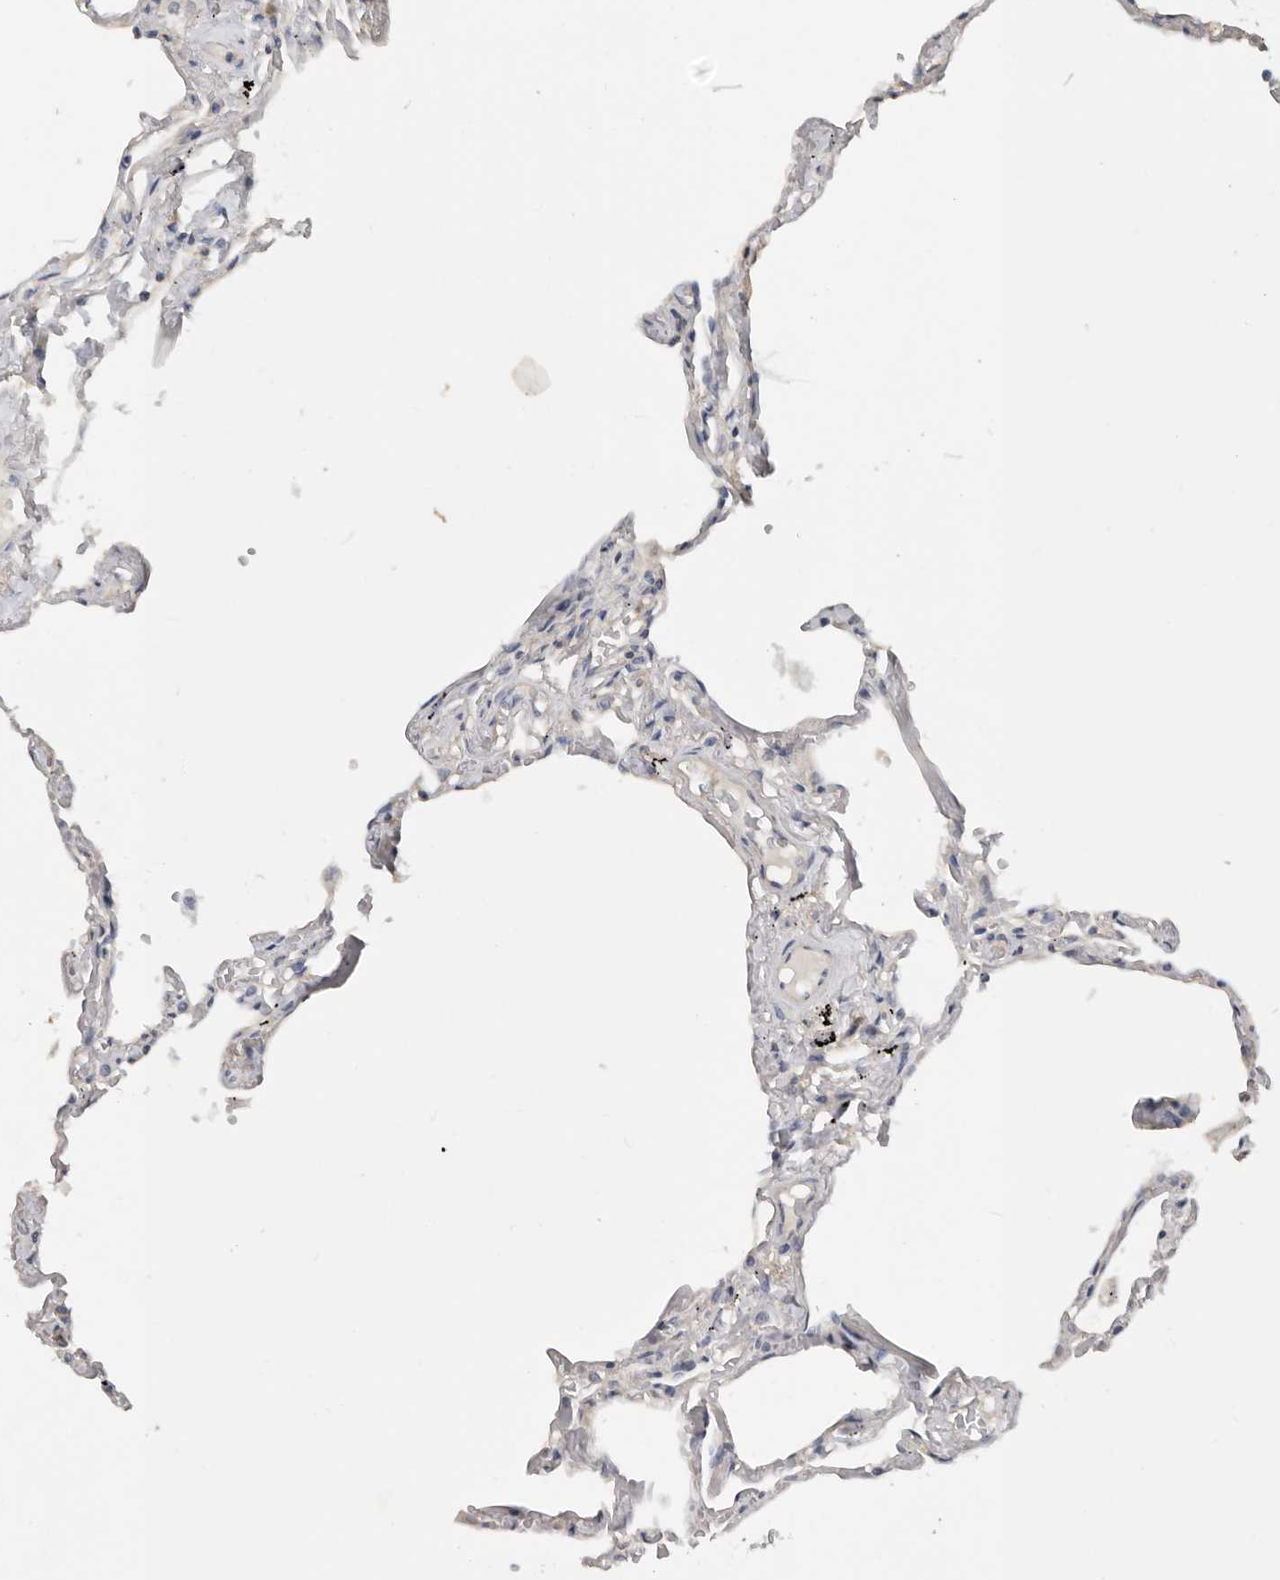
{"staining": {"intensity": "negative", "quantity": "none", "location": "none"}, "tissue": "lung", "cell_type": "Alveolar cells", "image_type": "normal", "snomed": [{"axis": "morphology", "description": "Normal tissue, NOS"}, {"axis": "topography", "description": "Lung"}], "caption": "Immunohistochemistry of unremarkable lung reveals no positivity in alveolar cells.", "gene": "WDTC1", "patient": {"sex": "female", "age": 67}}